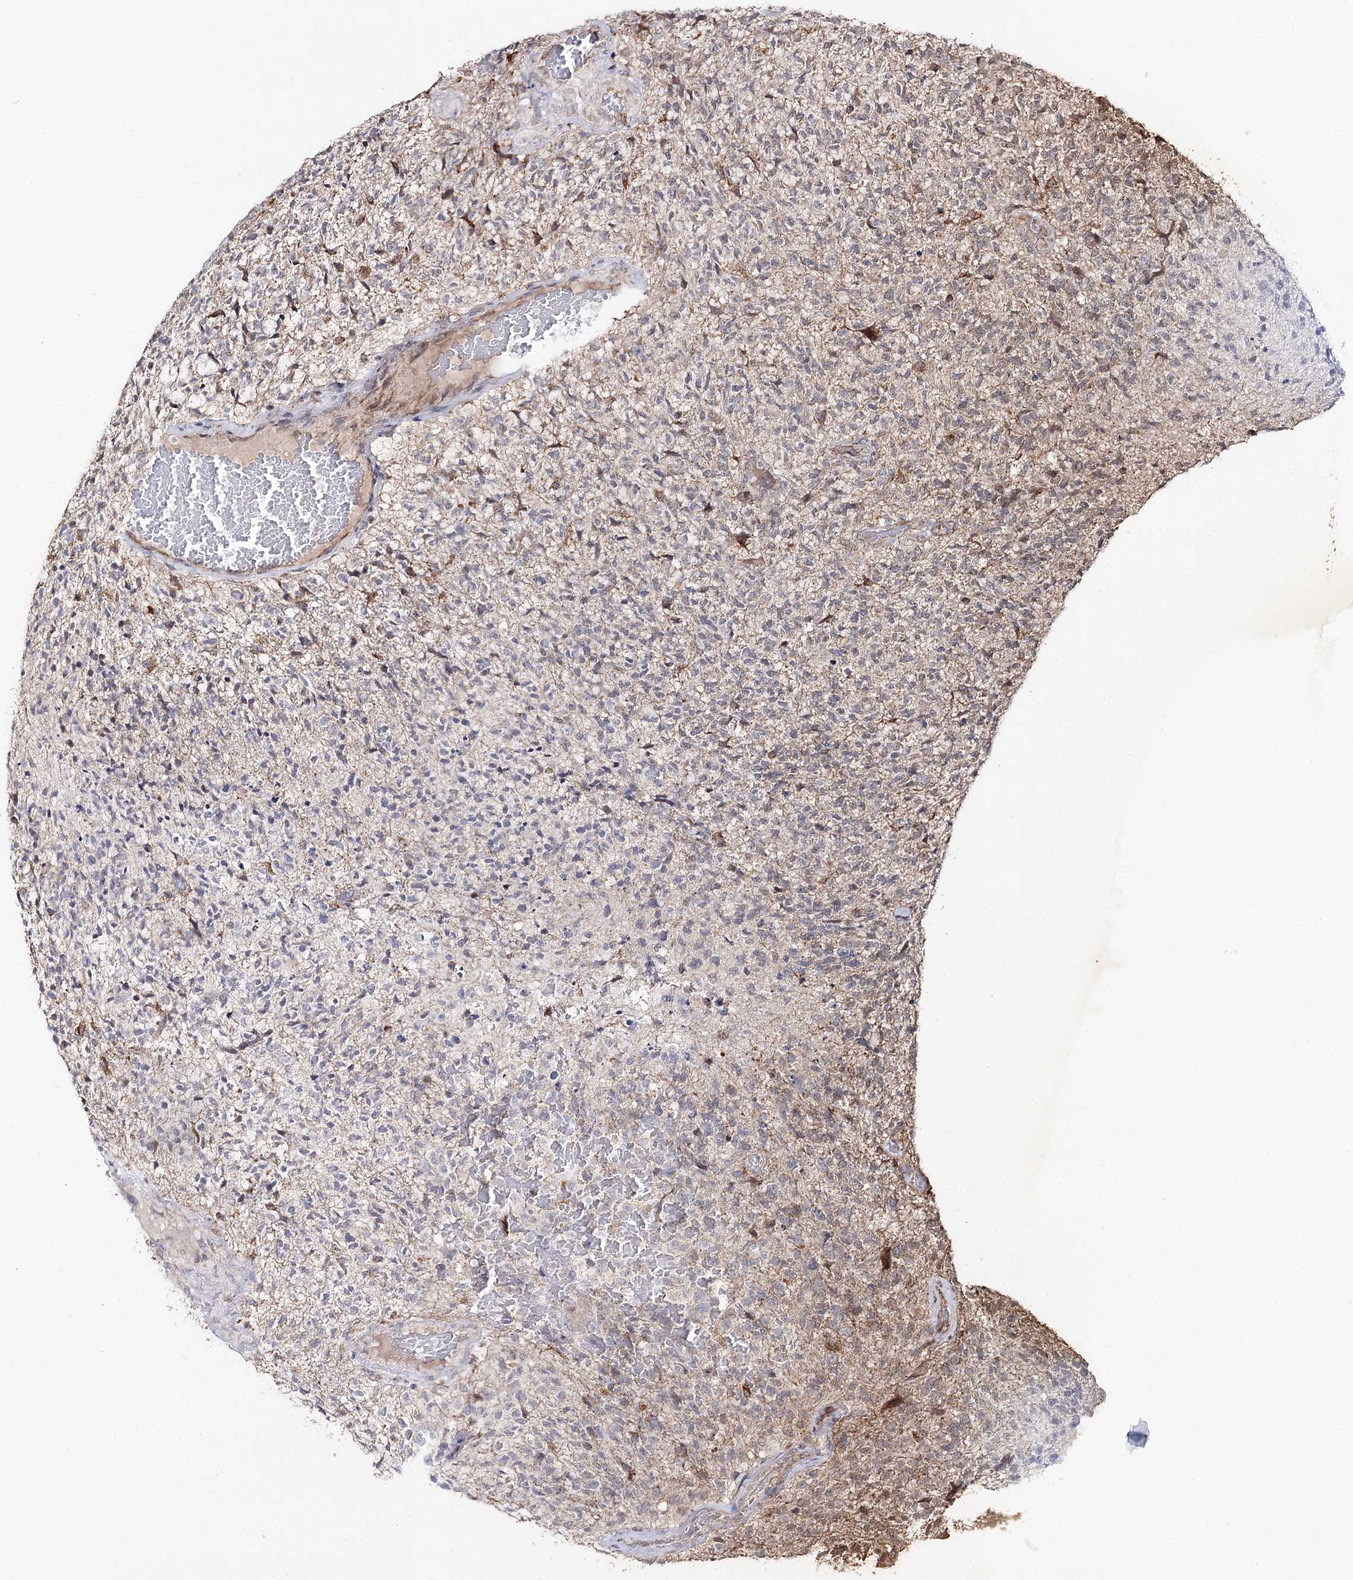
{"staining": {"intensity": "weak", "quantity": "<25%", "location": "cytoplasmic/membranous"}, "tissue": "glioma", "cell_type": "Tumor cells", "image_type": "cancer", "snomed": [{"axis": "morphology", "description": "Glioma, malignant, High grade"}, {"axis": "topography", "description": "Brain"}], "caption": "Glioma was stained to show a protein in brown. There is no significant staining in tumor cells.", "gene": "CBR4", "patient": {"sex": "male", "age": 56}}